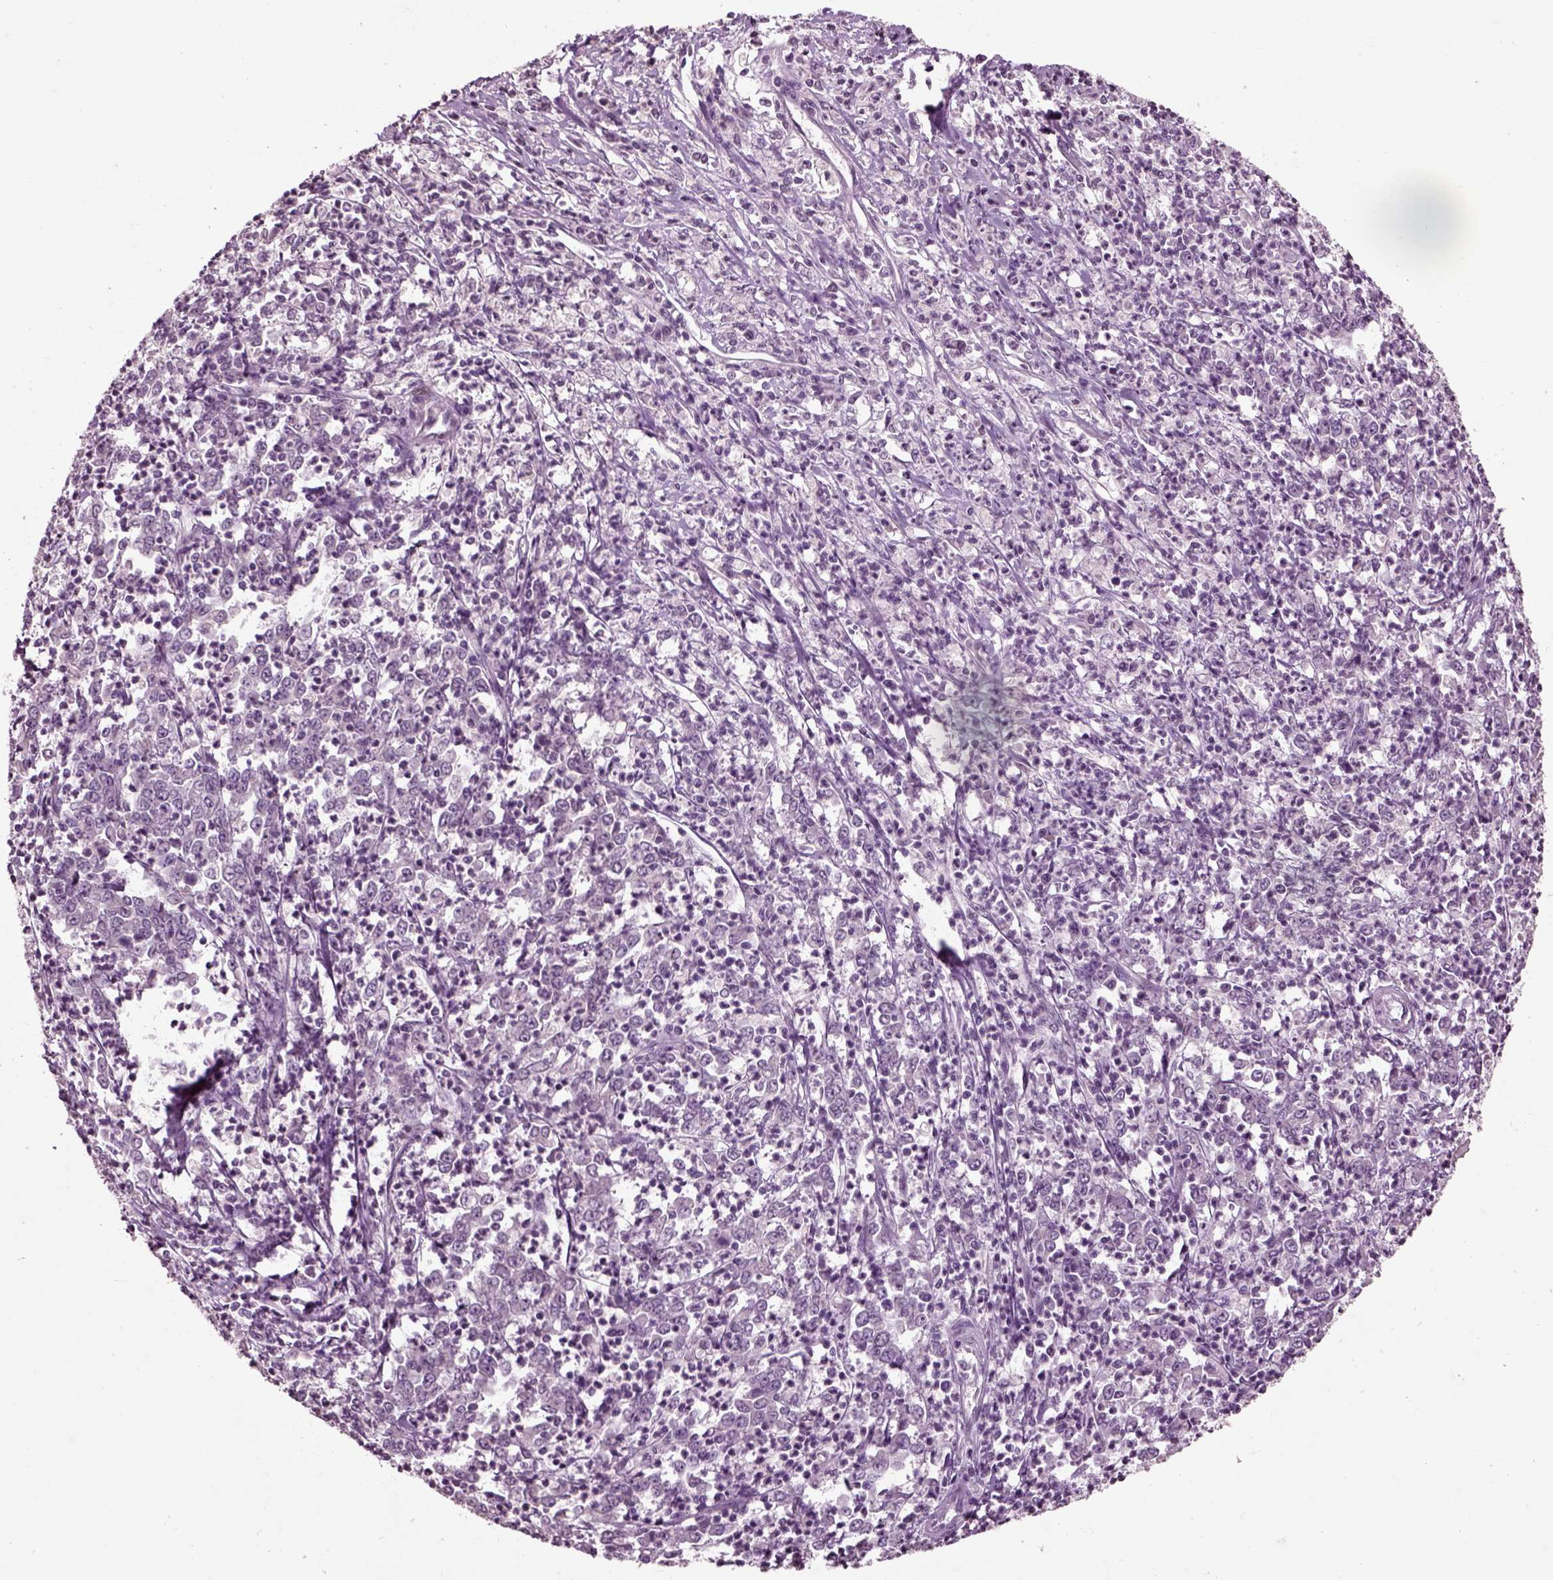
{"staining": {"intensity": "negative", "quantity": "none", "location": "none"}, "tissue": "stomach cancer", "cell_type": "Tumor cells", "image_type": "cancer", "snomed": [{"axis": "morphology", "description": "Adenocarcinoma, NOS"}, {"axis": "topography", "description": "Stomach, lower"}], "caption": "Stomach cancer stained for a protein using immunohistochemistry displays no positivity tumor cells.", "gene": "CHGB", "patient": {"sex": "female", "age": 71}}